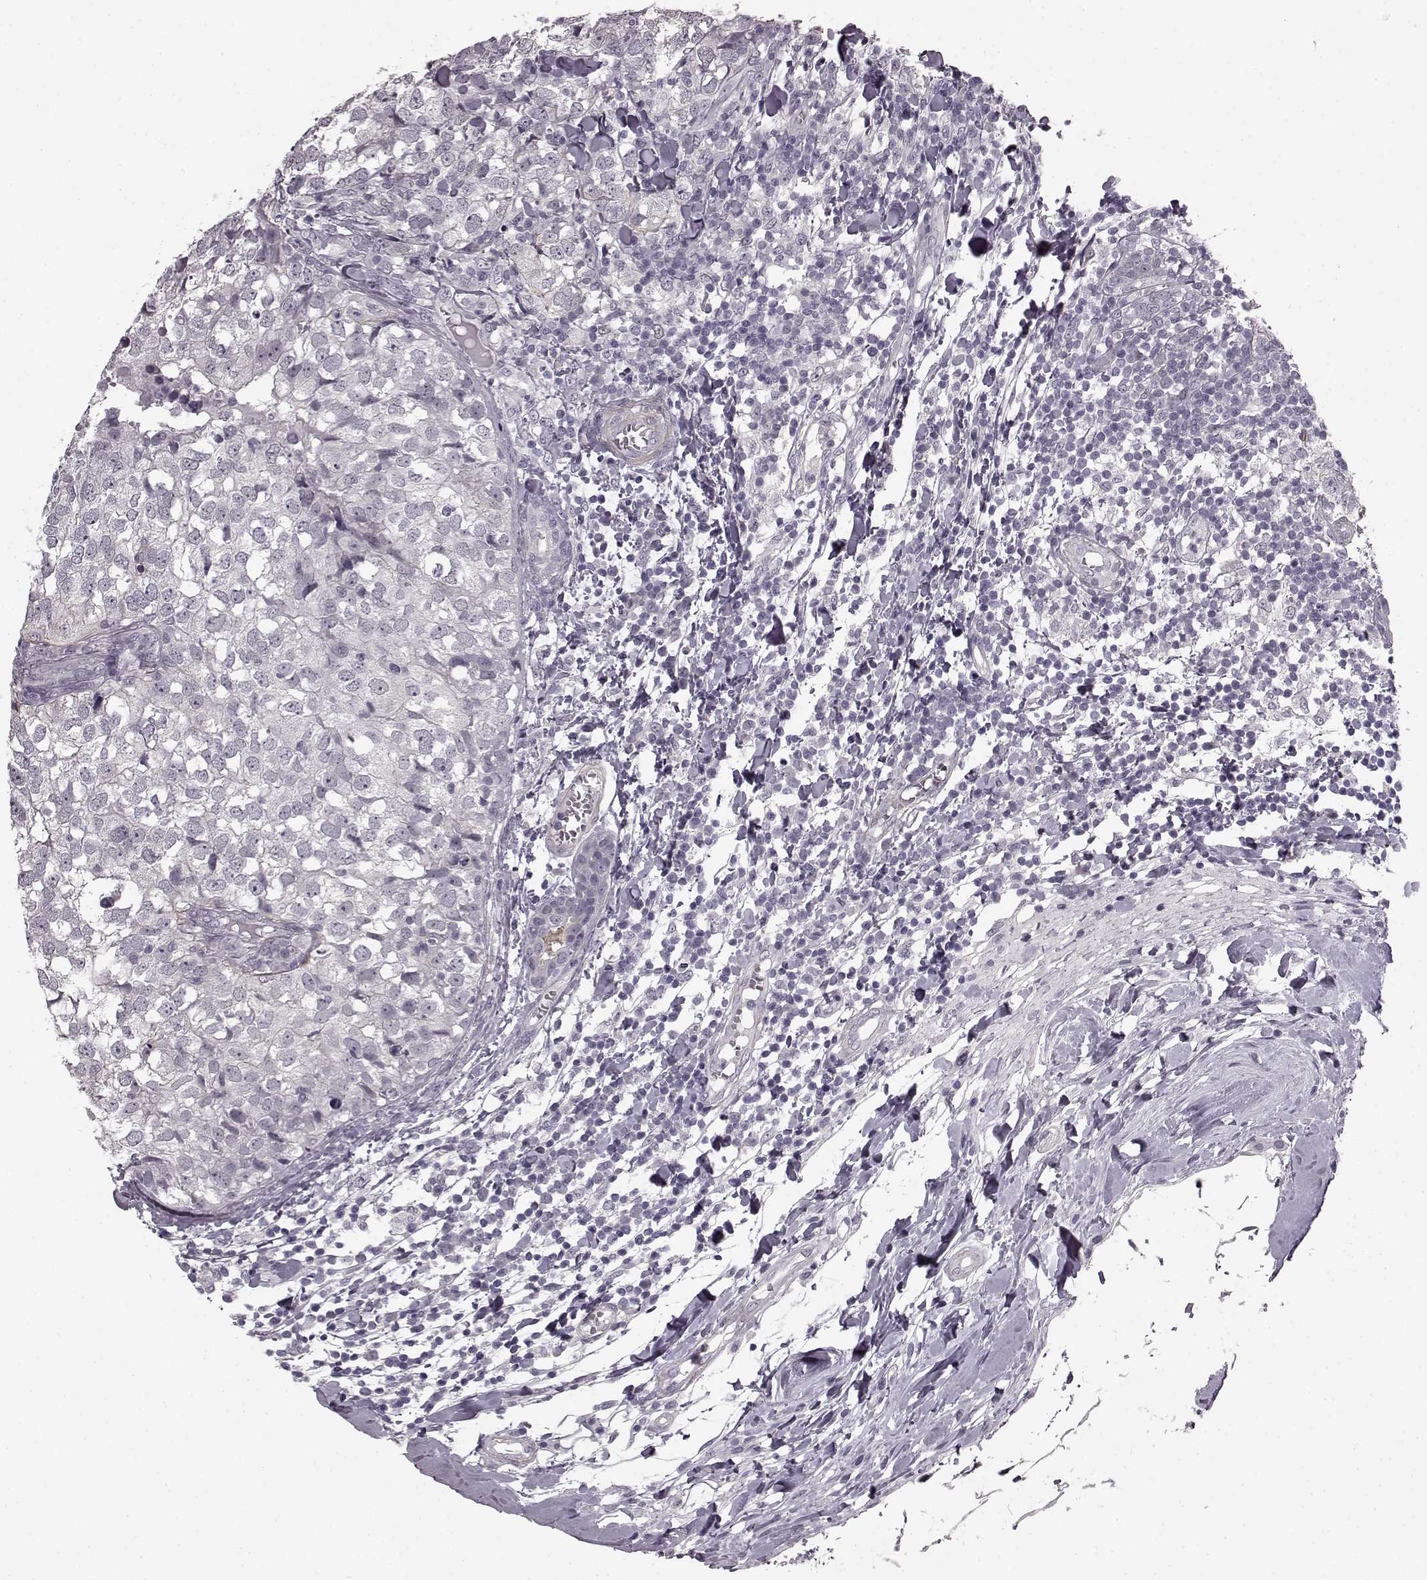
{"staining": {"intensity": "negative", "quantity": "none", "location": "none"}, "tissue": "breast cancer", "cell_type": "Tumor cells", "image_type": "cancer", "snomed": [{"axis": "morphology", "description": "Duct carcinoma"}, {"axis": "topography", "description": "Breast"}], "caption": "Breast cancer (intraductal carcinoma) was stained to show a protein in brown. There is no significant staining in tumor cells.", "gene": "SLCO3A1", "patient": {"sex": "female", "age": 30}}